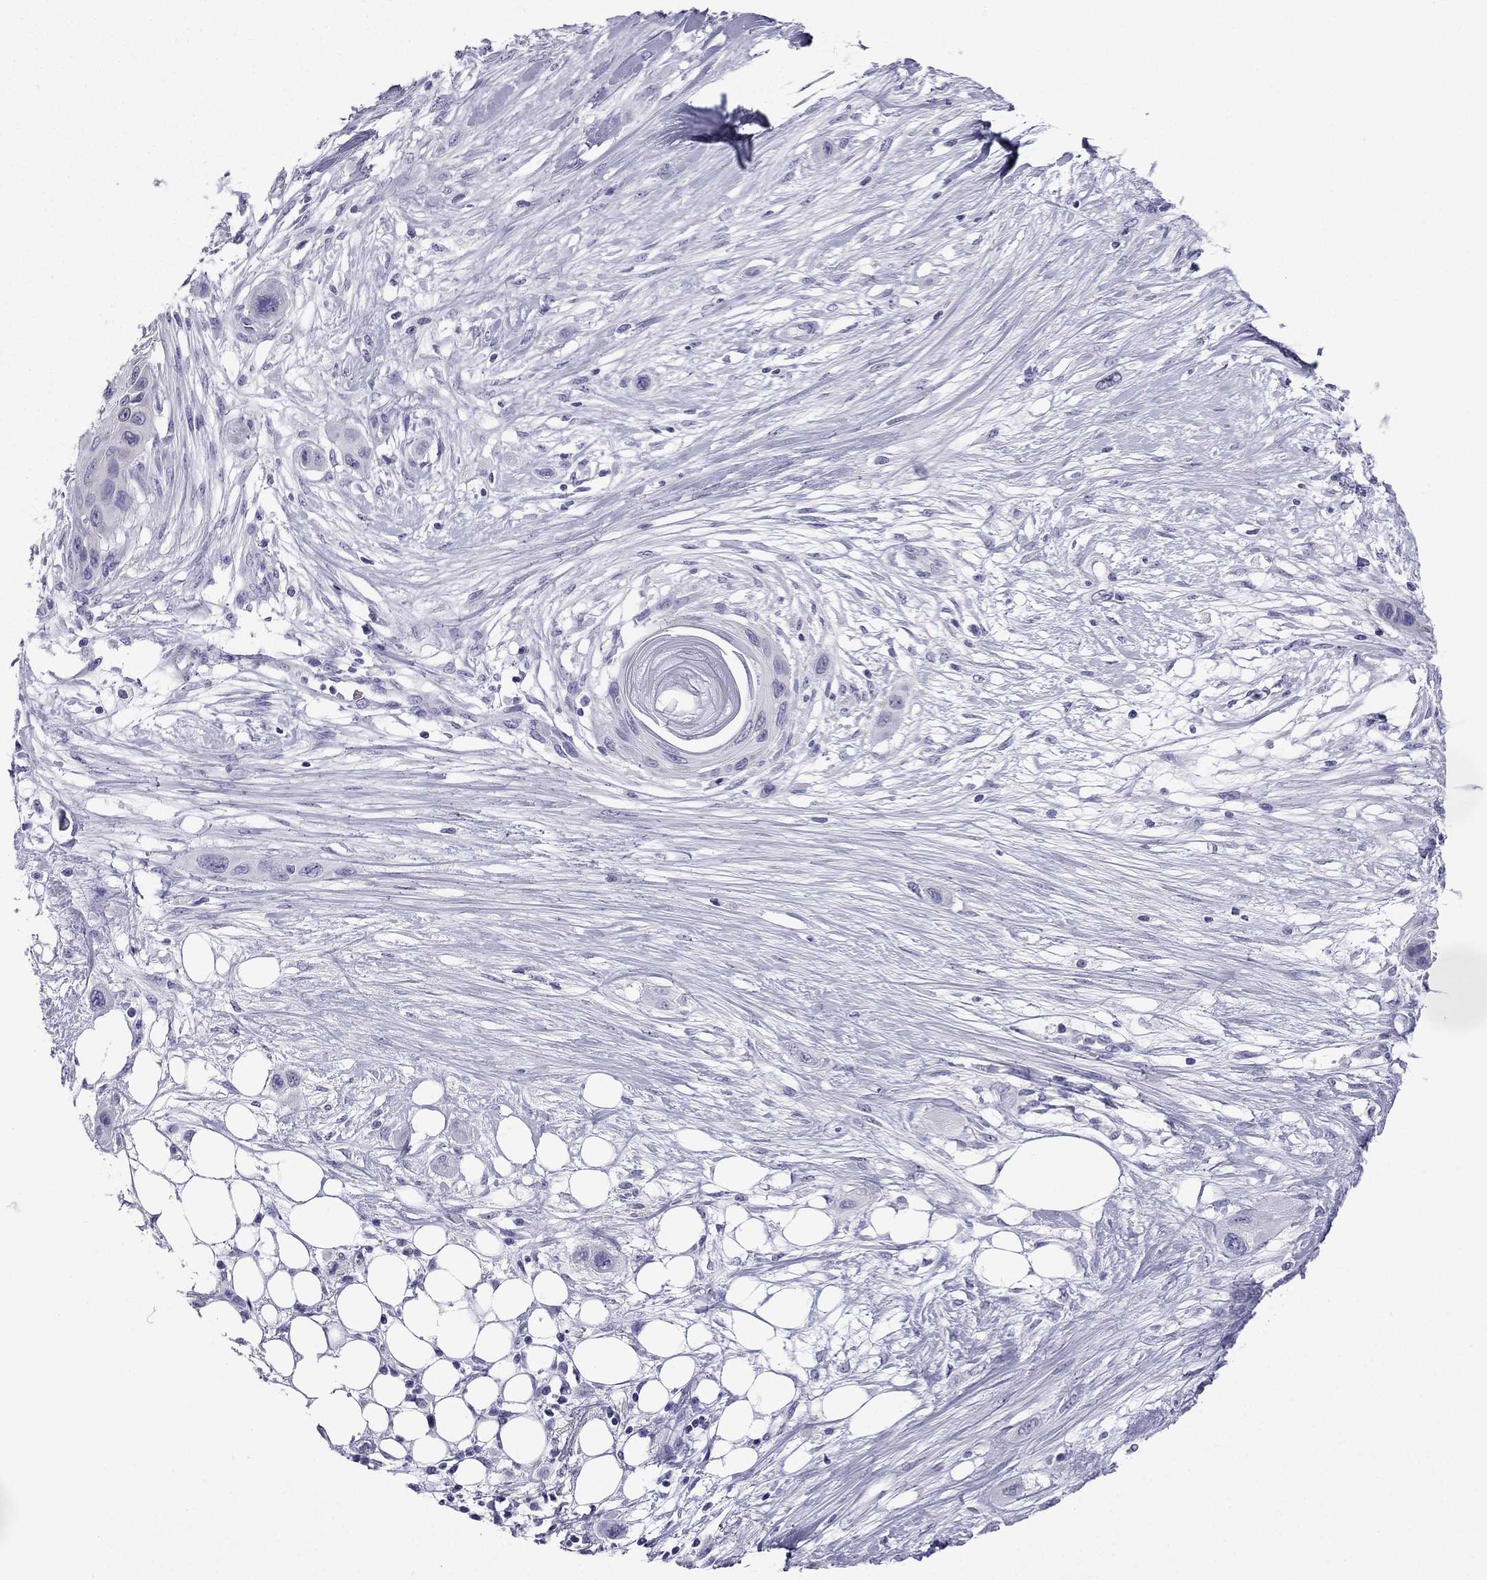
{"staining": {"intensity": "negative", "quantity": "none", "location": "none"}, "tissue": "skin cancer", "cell_type": "Tumor cells", "image_type": "cancer", "snomed": [{"axis": "morphology", "description": "Squamous cell carcinoma, NOS"}, {"axis": "topography", "description": "Skin"}], "caption": "This is an immunohistochemistry micrograph of human skin cancer. There is no positivity in tumor cells.", "gene": "GJA8", "patient": {"sex": "male", "age": 79}}